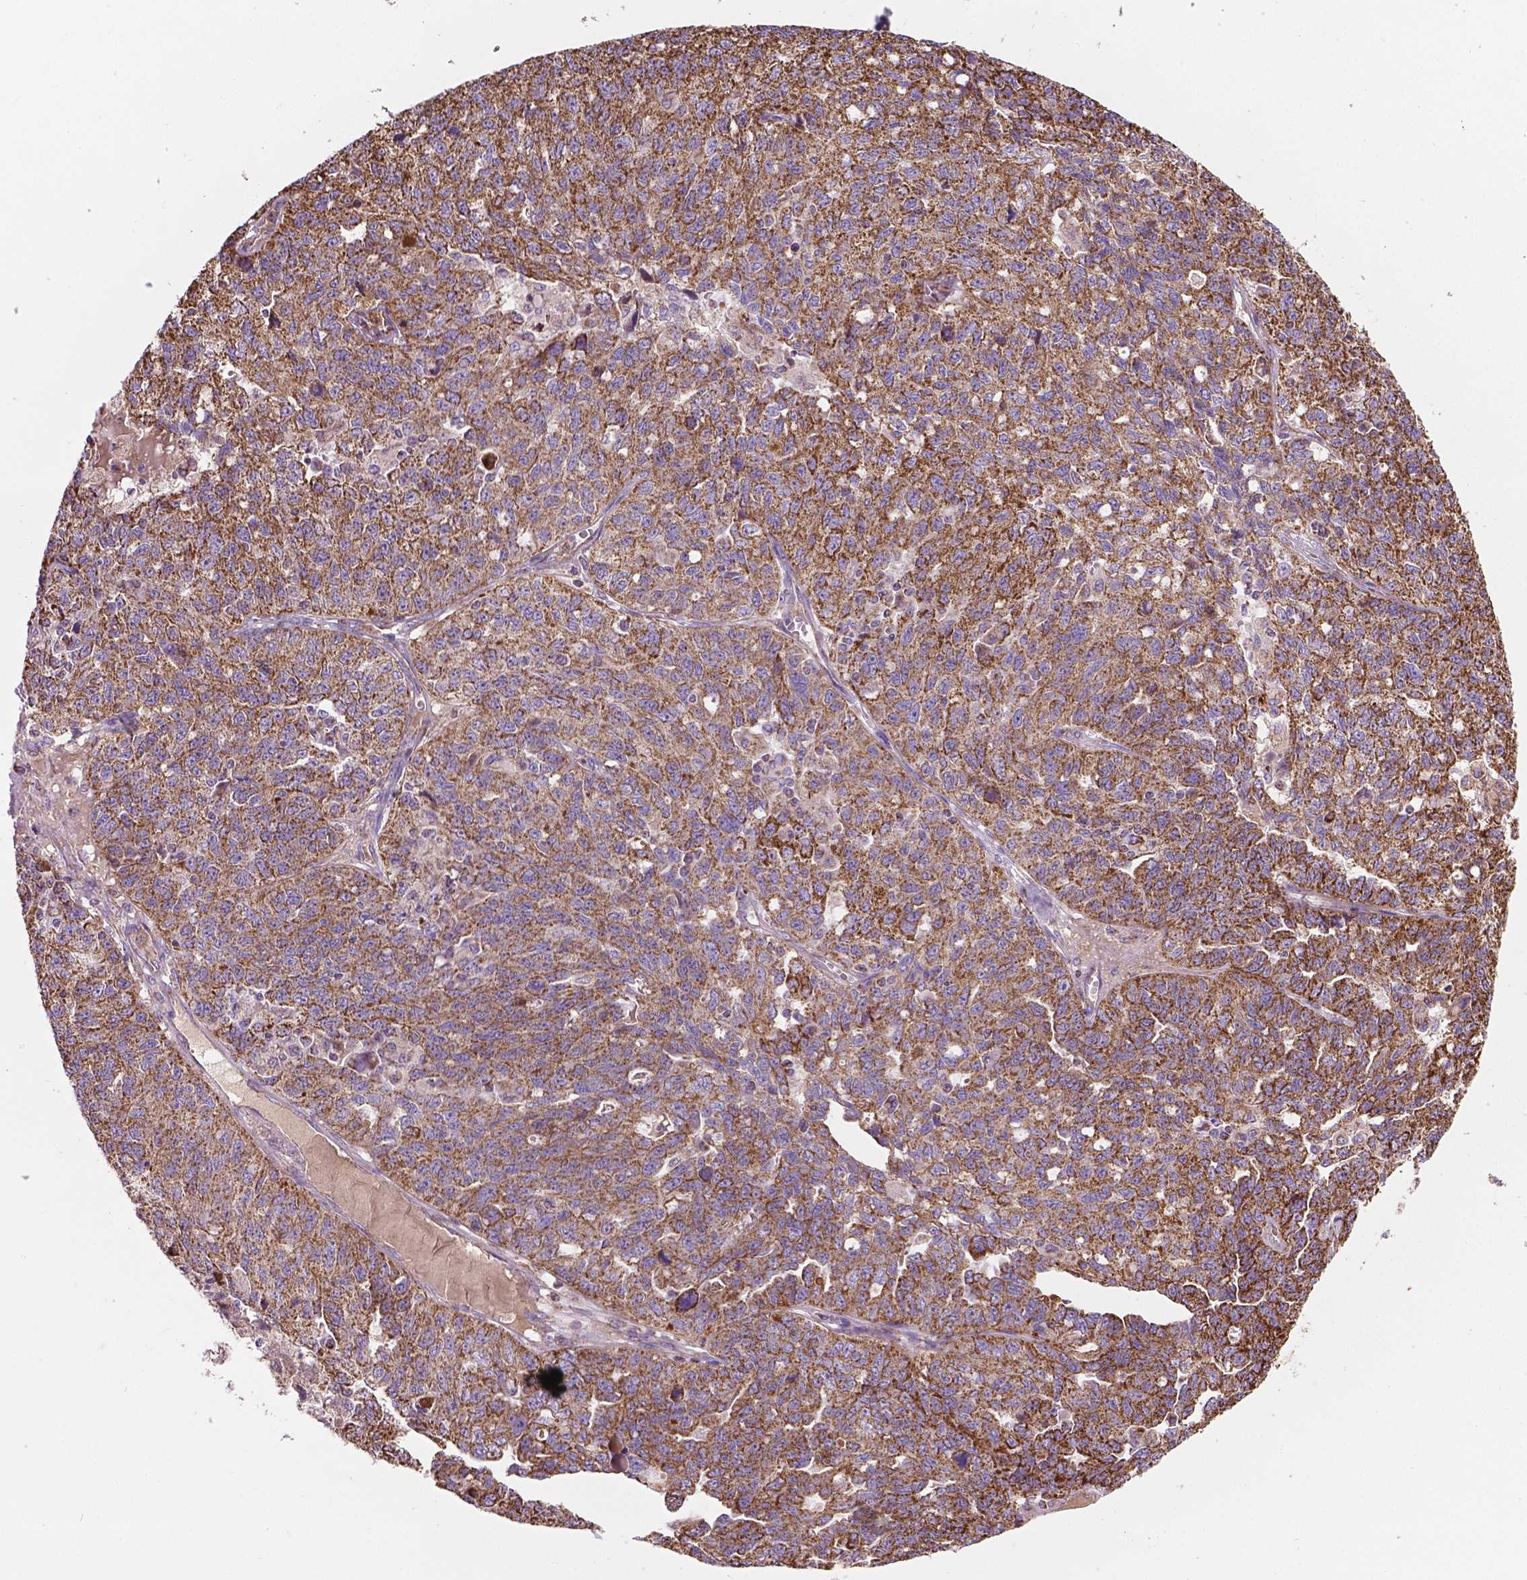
{"staining": {"intensity": "moderate", "quantity": ">75%", "location": "cytoplasmic/membranous"}, "tissue": "ovarian cancer", "cell_type": "Tumor cells", "image_type": "cancer", "snomed": [{"axis": "morphology", "description": "Cystadenocarcinoma, serous, NOS"}, {"axis": "topography", "description": "Ovary"}], "caption": "Human ovarian serous cystadenocarcinoma stained for a protein (brown) displays moderate cytoplasmic/membranous positive positivity in about >75% of tumor cells.", "gene": "PIBF1", "patient": {"sex": "female", "age": 71}}